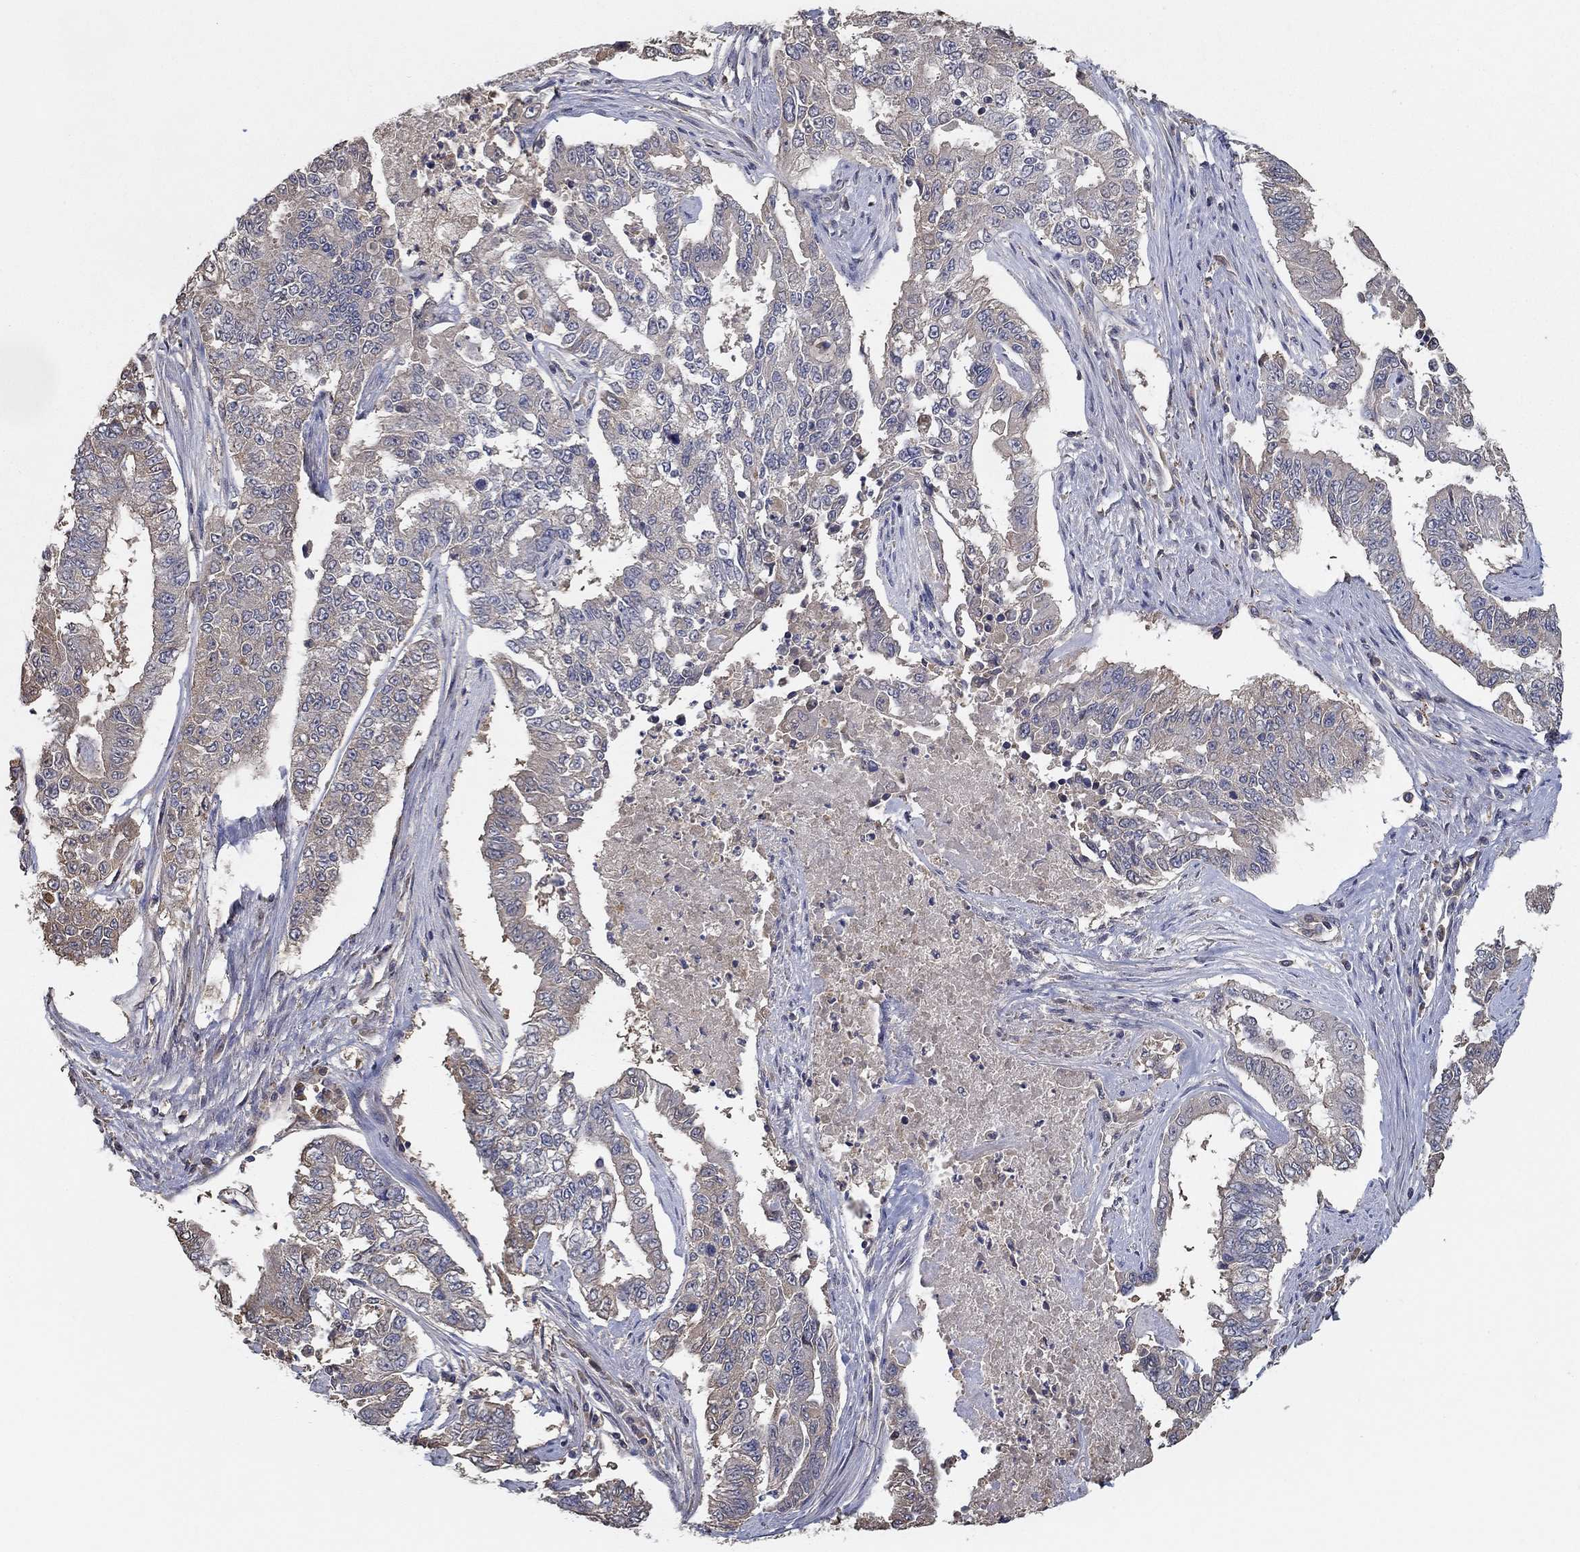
{"staining": {"intensity": "negative", "quantity": "none", "location": "none"}, "tissue": "endometrial cancer", "cell_type": "Tumor cells", "image_type": "cancer", "snomed": [{"axis": "morphology", "description": "Adenocarcinoma, NOS"}, {"axis": "topography", "description": "Uterus"}], "caption": "Endometrial cancer (adenocarcinoma) stained for a protein using immunohistochemistry (IHC) shows no expression tumor cells.", "gene": "IL10", "patient": {"sex": "female", "age": 59}}